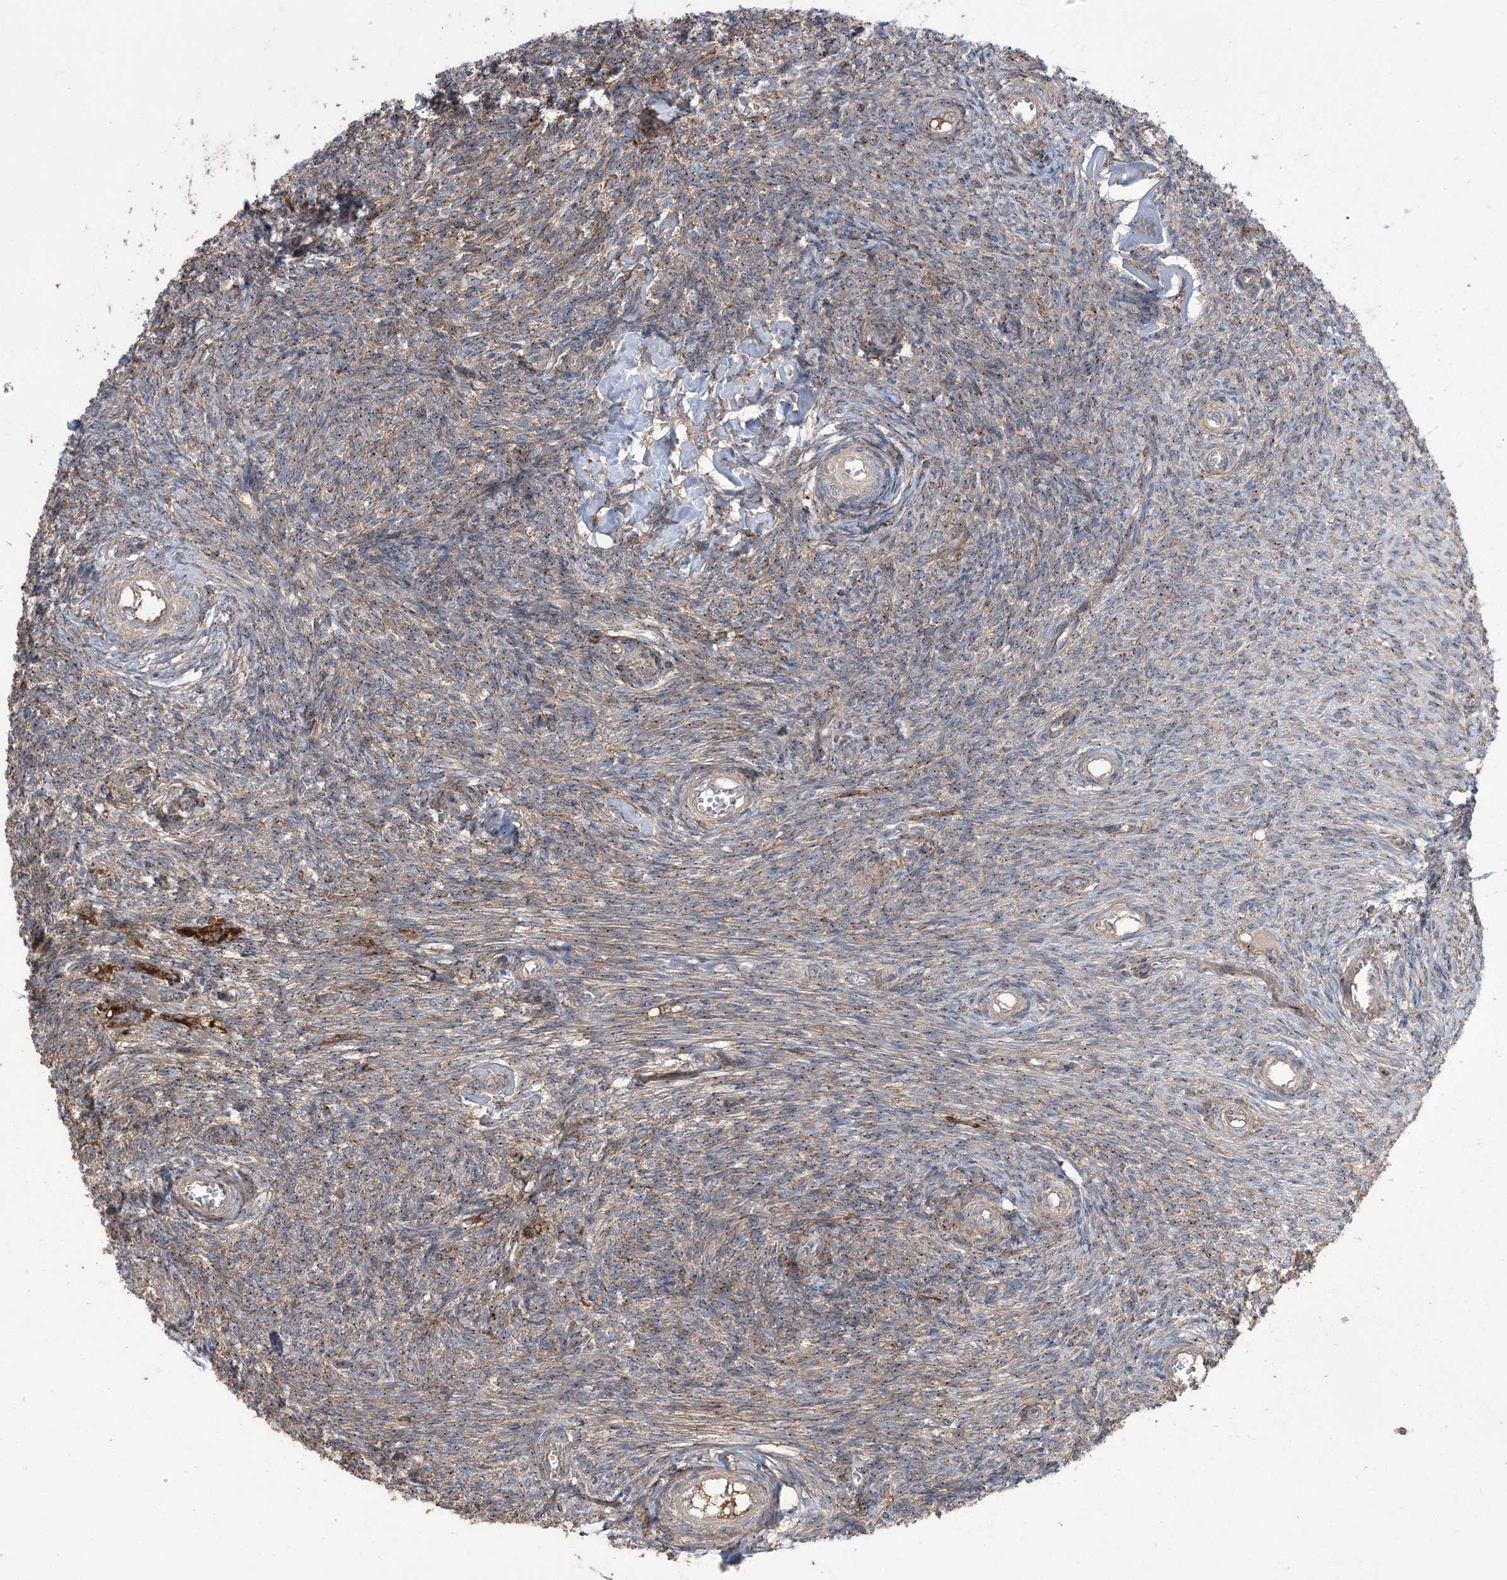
{"staining": {"intensity": "weak", "quantity": "25%-75%", "location": "cytoplasmic/membranous"}, "tissue": "ovary", "cell_type": "Ovarian stroma cells", "image_type": "normal", "snomed": [{"axis": "morphology", "description": "Normal tissue, NOS"}, {"axis": "topography", "description": "Ovary"}], "caption": "An IHC image of benign tissue is shown. Protein staining in brown highlights weak cytoplasmic/membranous positivity in ovary within ovarian stroma cells.", "gene": "PRSS53", "patient": {"sex": "female", "age": 44}}